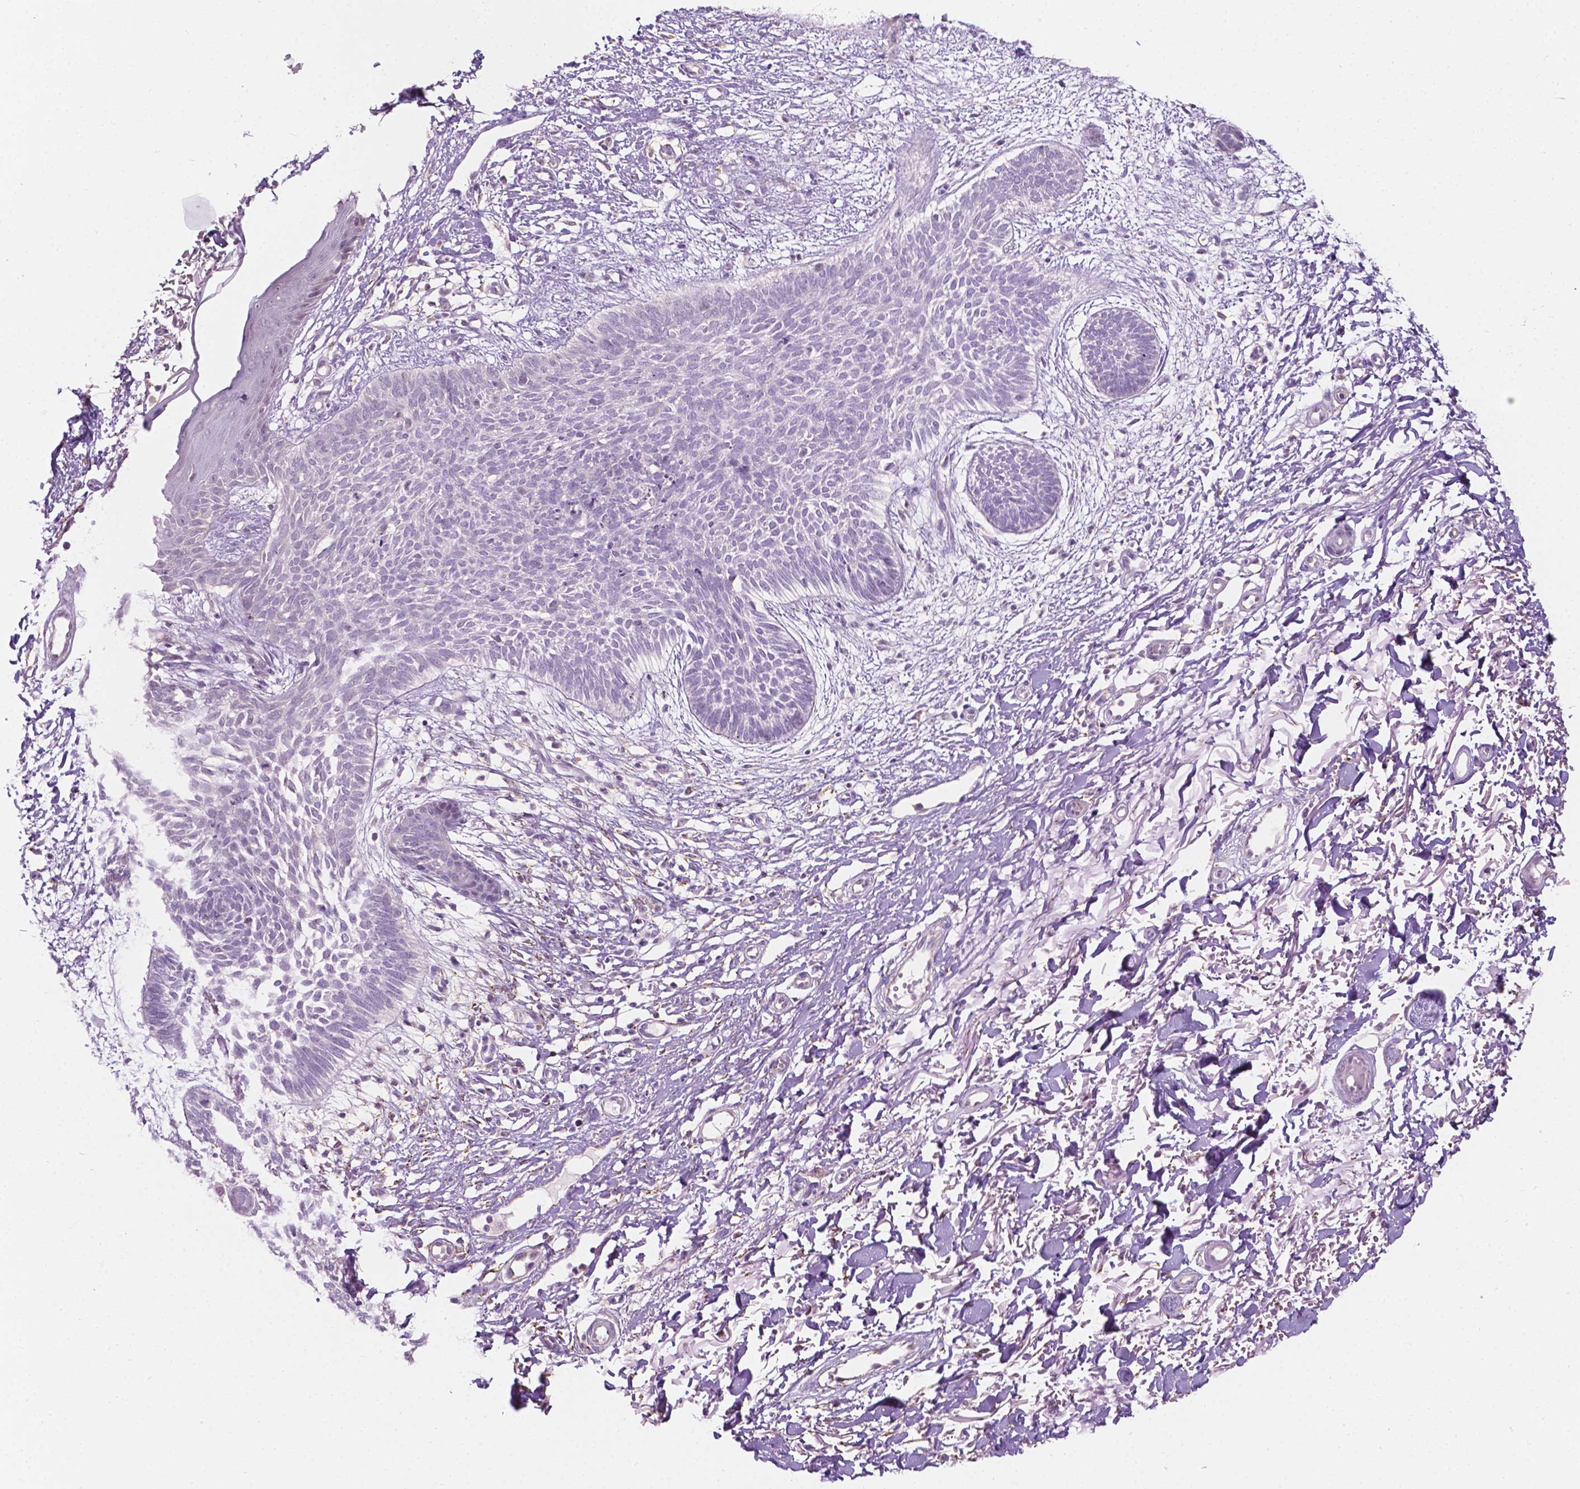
{"staining": {"intensity": "negative", "quantity": "none", "location": "none"}, "tissue": "skin cancer", "cell_type": "Tumor cells", "image_type": "cancer", "snomed": [{"axis": "morphology", "description": "Basal cell carcinoma"}, {"axis": "topography", "description": "Skin"}], "caption": "There is no significant positivity in tumor cells of skin cancer (basal cell carcinoma).", "gene": "NOS1AP", "patient": {"sex": "female", "age": 84}}